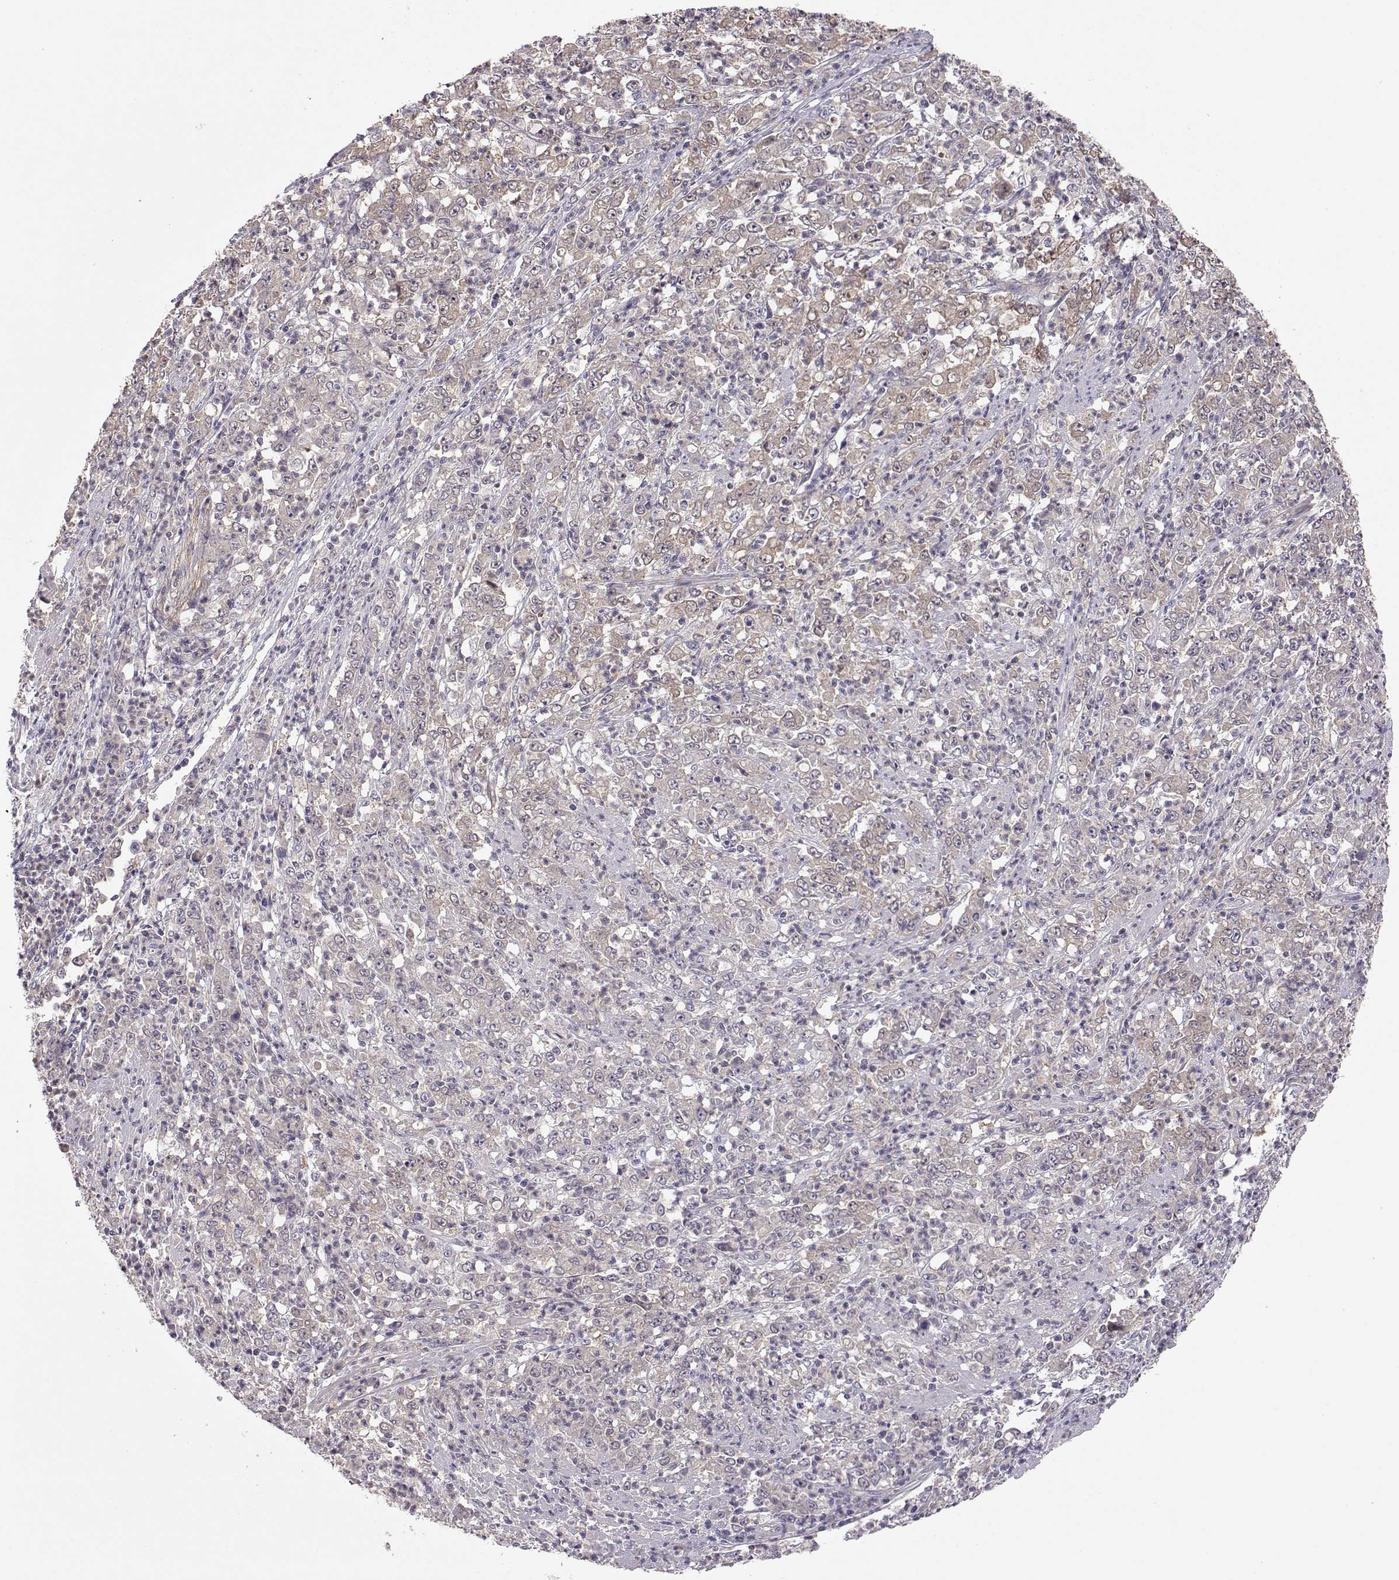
{"staining": {"intensity": "weak", "quantity": "<25%", "location": "cytoplasmic/membranous"}, "tissue": "stomach cancer", "cell_type": "Tumor cells", "image_type": "cancer", "snomed": [{"axis": "morphology", "description": "Adenocarcinoma, NOS"}, {"axis": "topography", "description": "Stomach, lower"}], "caption": "This is an immunohistochemistry image of human stomach cancer. There is no expression in tumor cells.", "gene": "NCAM2", "patient": {"sex": "female", "age": 71}}